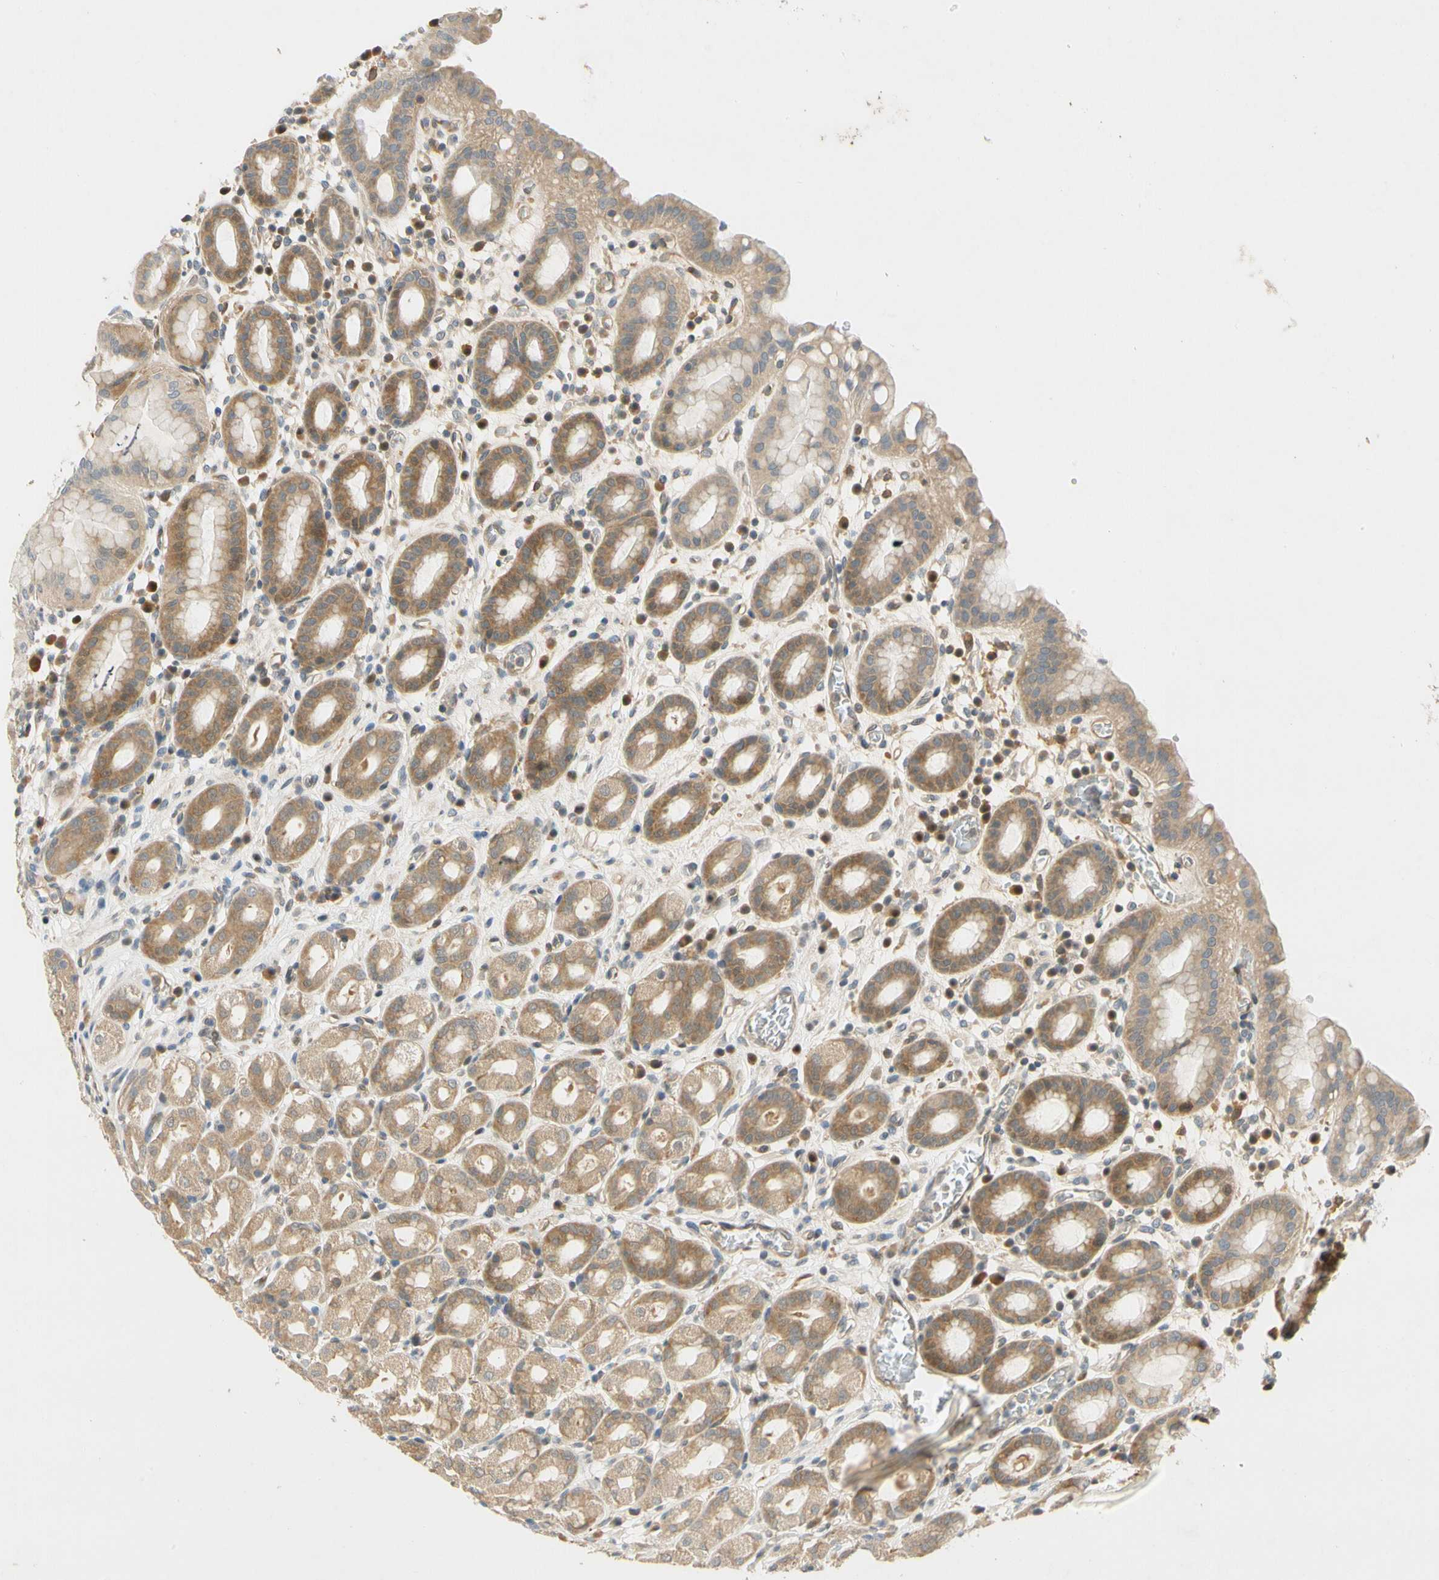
{"staining": {"intensity": "weak", "quantity": ">75%", "location": "cytoplasmic/membranous"}, "tissue": "stomach", "cell_type": "Glandular cells", "image_type": "normal", "snomed": [{"axis": "morphology", "description": "Normal tissue, NOS"}, {"axis": "topography", "description": "Stomach, upper"}], "caption": "Immunohistochemistry staining of benign stomach, which demonstrates low levels of weak cytoplasmic/membranous expression in approximately >75% of glandular cells indicating weak cytoplasmic/membranous protein expression. The staining was performed using DAB (brown) for protein detection and nuclei were counterstained in hematoxylin (blue).", "gene": "GATD1", "patient": {"sex": "male", "age": 68}}